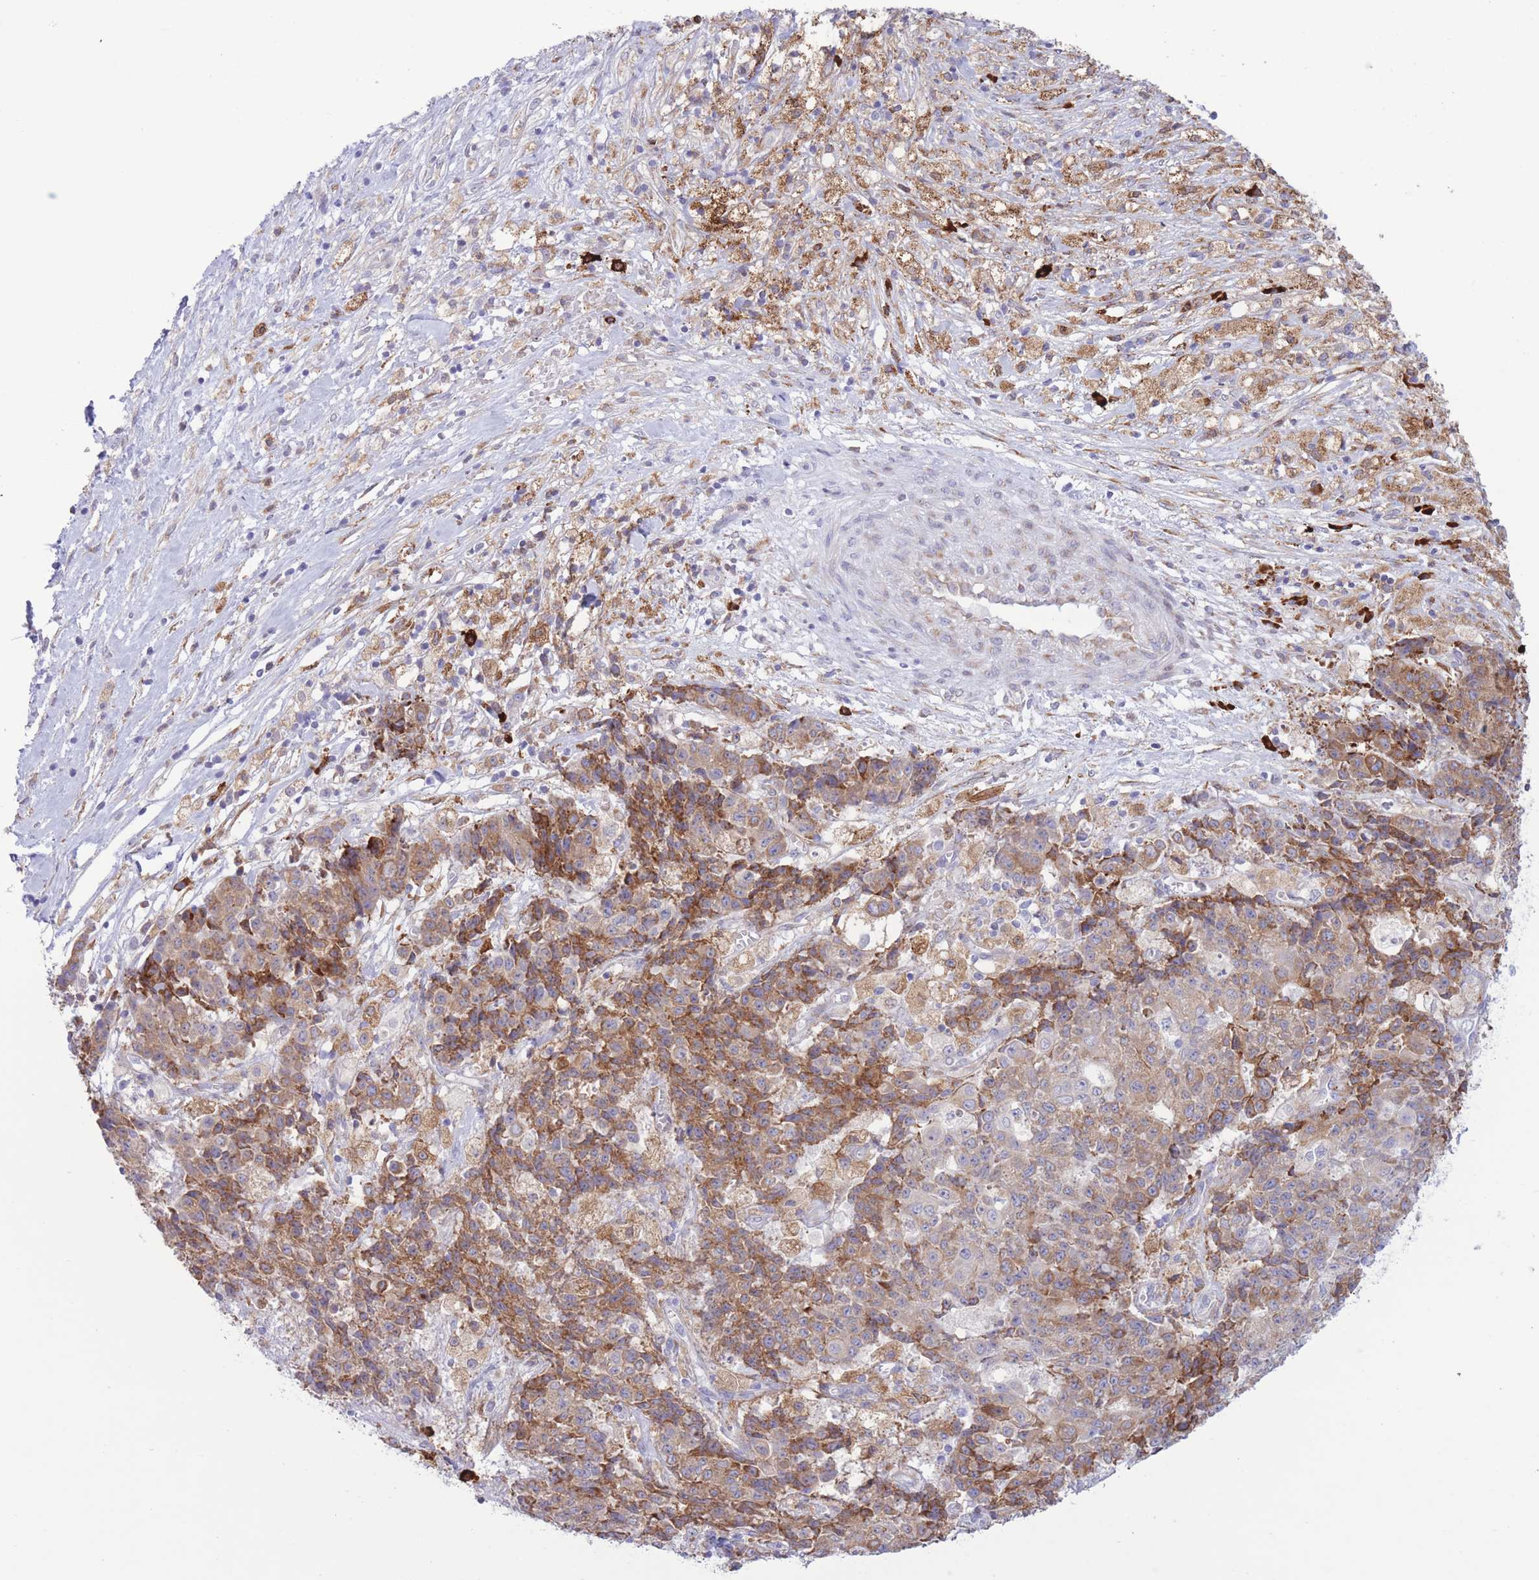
{"staining": {"intensity": "moderate", "quantity": ">75%", "location": "cytoplasmic/membranous"}, "tissue": "ovarian cancer", "cell_type": "Tumor cells", "image_type": "cancer", "snomed": [{"axis": "morphology", "description": "Carcinoma, endometroid"}, {"axis": "topography", "description": "Ovary"}], "caption": "There is medium levels of moderate cytoplasmic/membranous positivity in tumor cells of ovarian endometroid carcinoma, as demonstrated by immunohistochemical staining (brown color).", "gene": "MYDGF", "patient": {"sex": "female", "age": 42}}